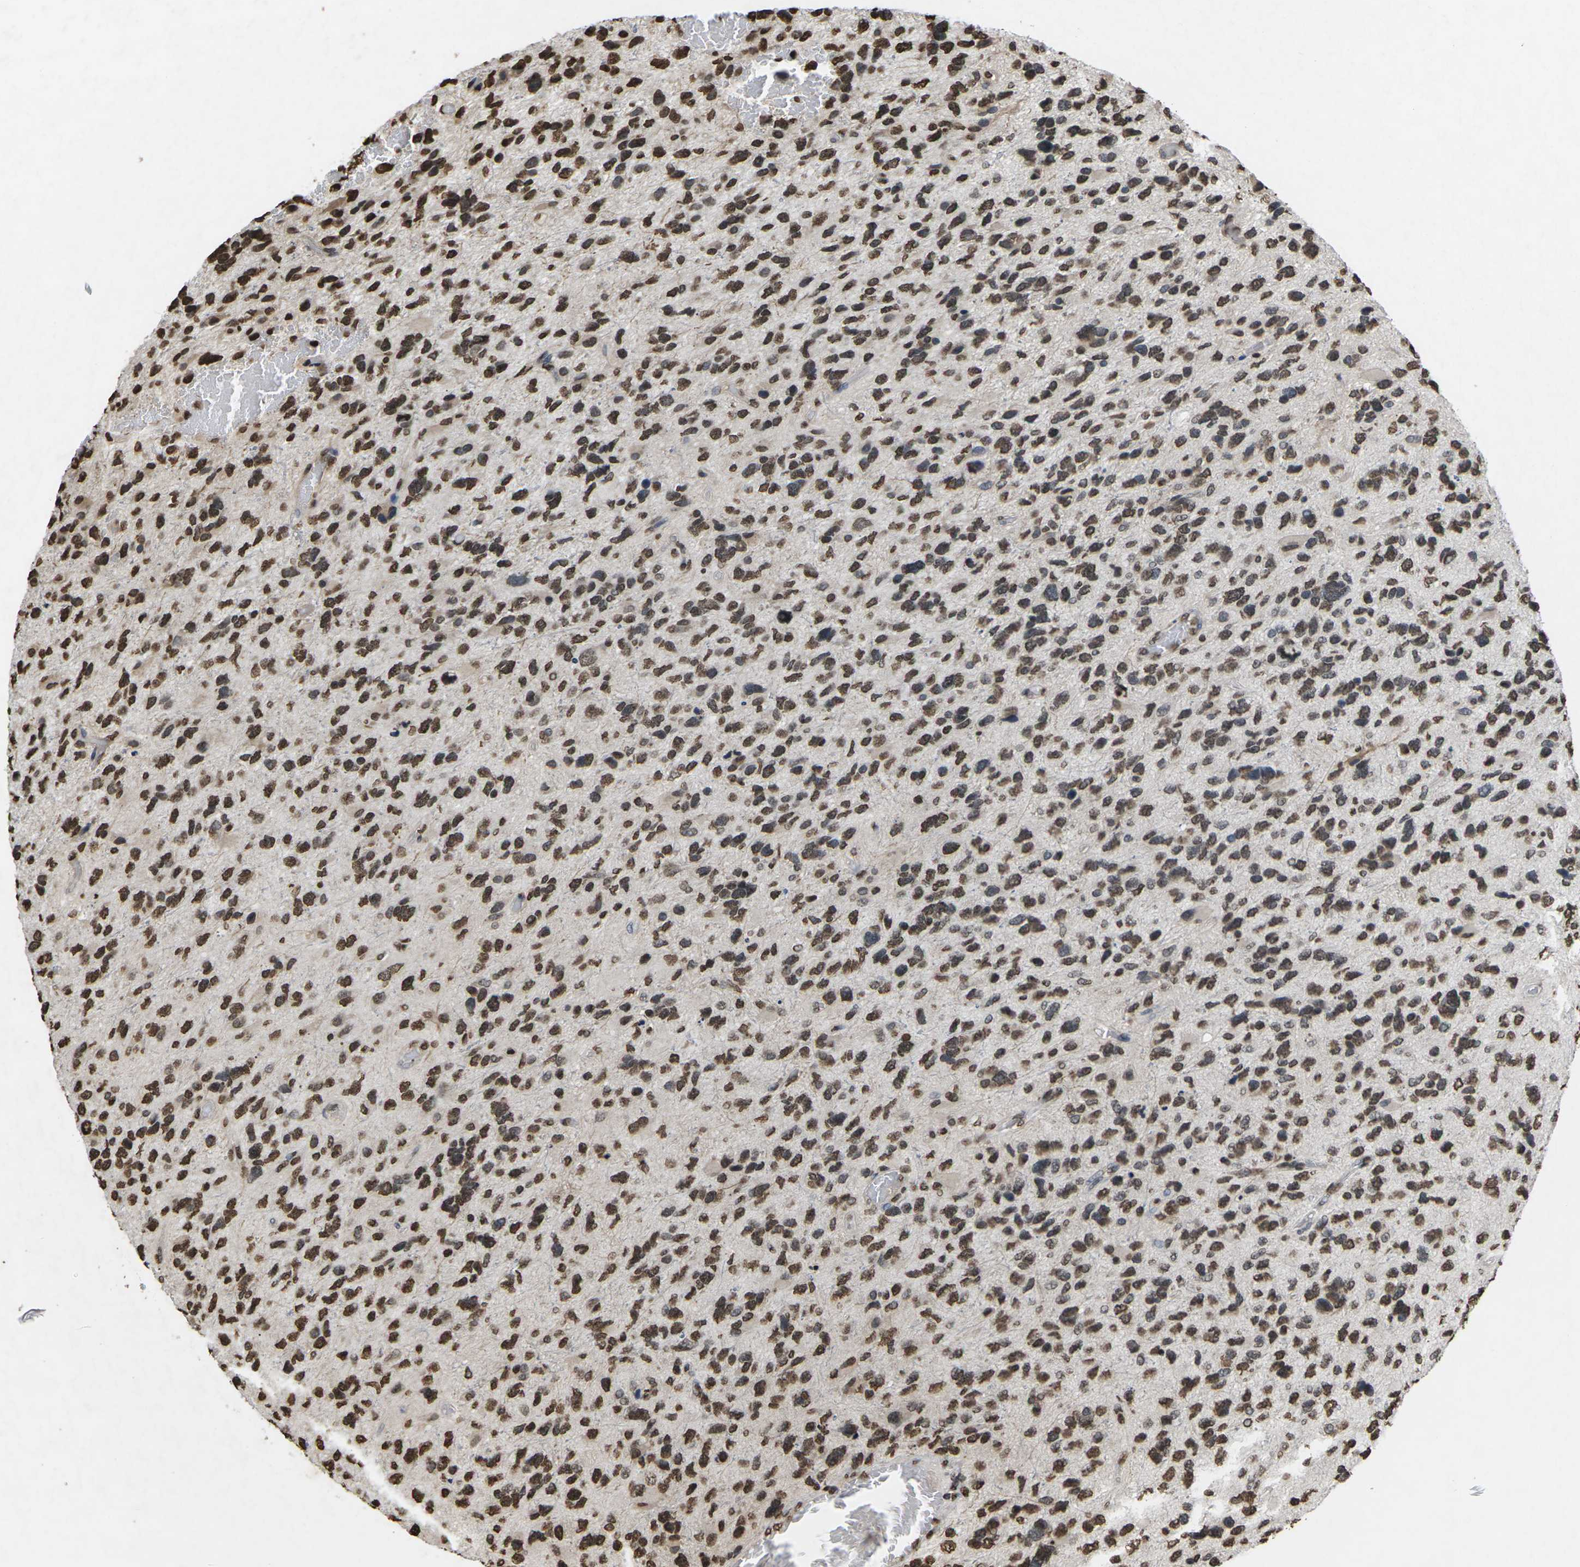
{"staining": {"intensity": "strong", "quantity": ">75%", "location": "nuclear"}, "tissue": "glioma", "cell_type": "Tumor cells", "image_type": "cancer", "snomed": [{"axis": "morphology", "description": "Glioma, malignant, High grade"}, {"axis": "topography", "description": "Brain"}], "caption": "Brown immunohistochemical staining in glioma demonstrates strong nuclear expression in about >75% of tumor cells.", "gene": "EMSY", "patient": {"sex": "female", "age": 58}}